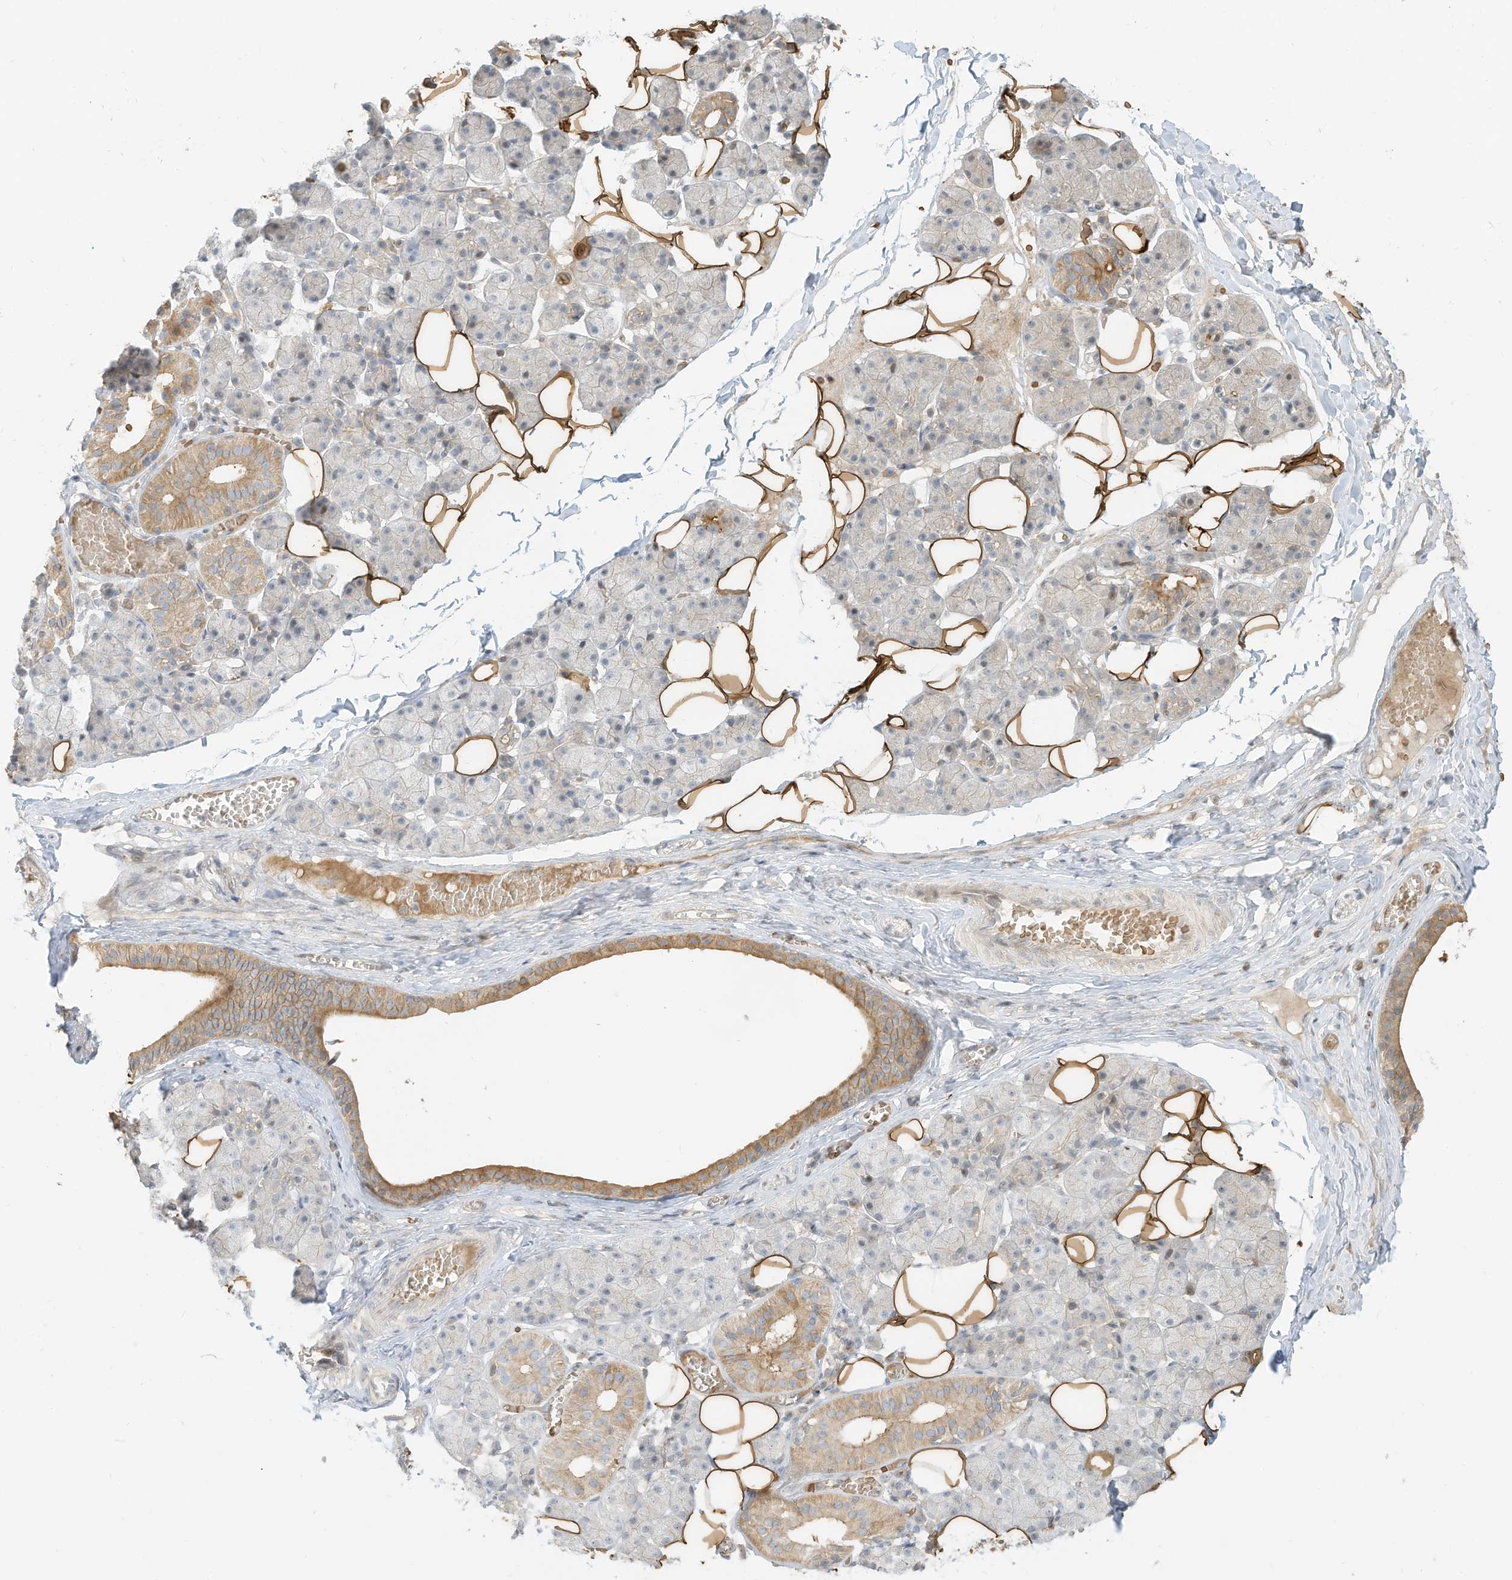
{"staining": {"intensity": "moderate", "quantity": "<25%", "location": "cytoplasmic/membranous"}, "tissue": "salivary gland", "cell_type": "Glandular cells", "image_type": "normal", "snomed": [{"axis": "morphology", "description": "Normal tissue, NOS"}, {"axis": "topography", "description": "Salivary gland"}], "caption": "Salivary gland was stained to show a protein in brown. There is low levels of moderate cytoplasmic/membranous positivity in about <25% of glandular cells. (DAB (3,3'-diaminobenzidine) IHC with brightfield microscopy, high magnification).", "gene": "OFD1", "patient": {"sex": "female", "age": 33}}